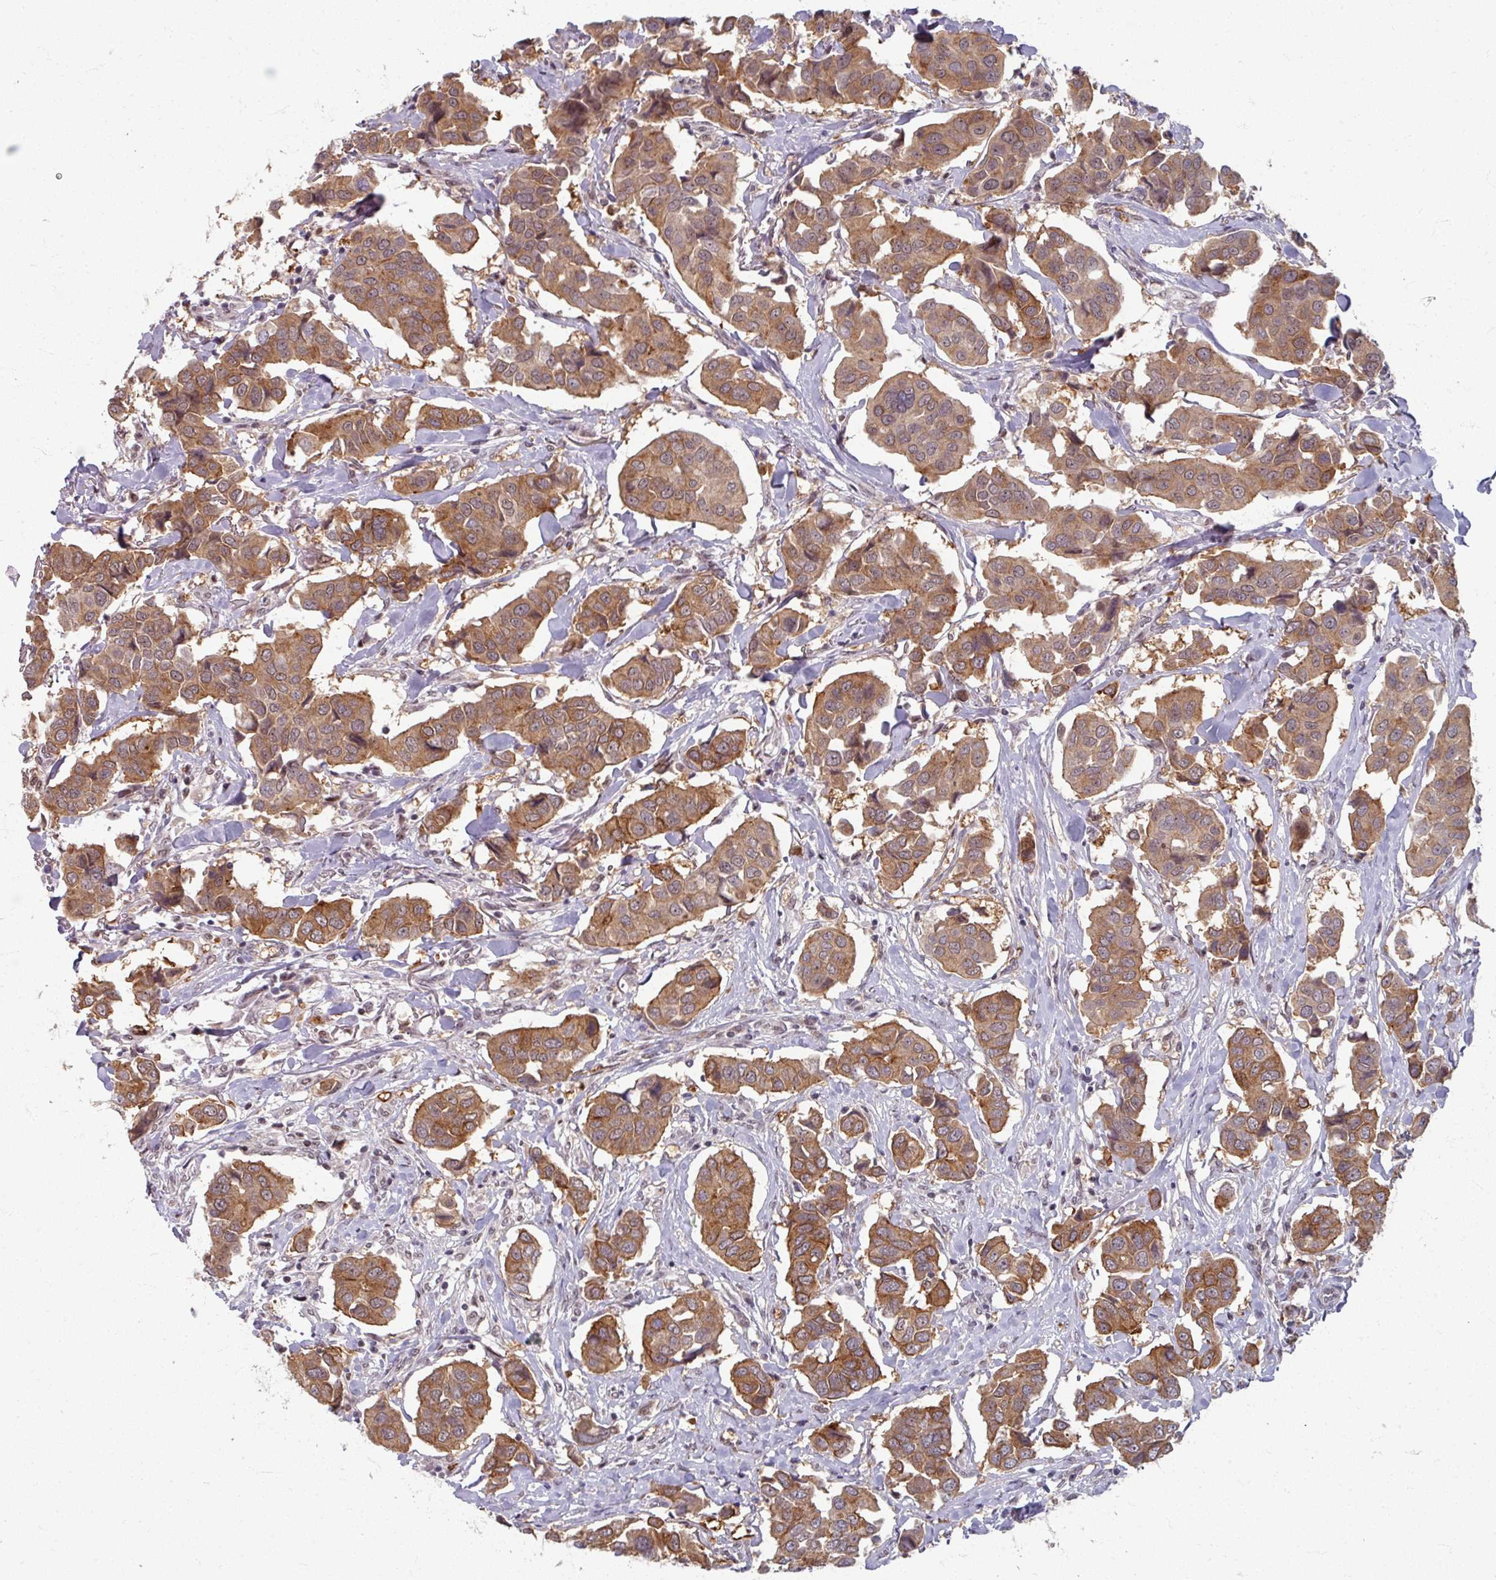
{"staining": {"intensity": "moderate", "quantity": ">75%", "location": "cytoplasmic/membranous"}, "tissue": "breast cancer", "cell_type": "Tumor cells", "image_type": "cancer", "snomed": [{"axis": "morphology", "description": "Duct carcinoma"}, {"axis": "topography", "description": "Breast"}], "caption": "The image displays a brown stain indicating the presence of a protein in the cytoplasmic/membranous of tumor cells in intraductal carcinoma (breast).", "gene": "KLC3", "patient": {"sex": "female", "age": 80}}